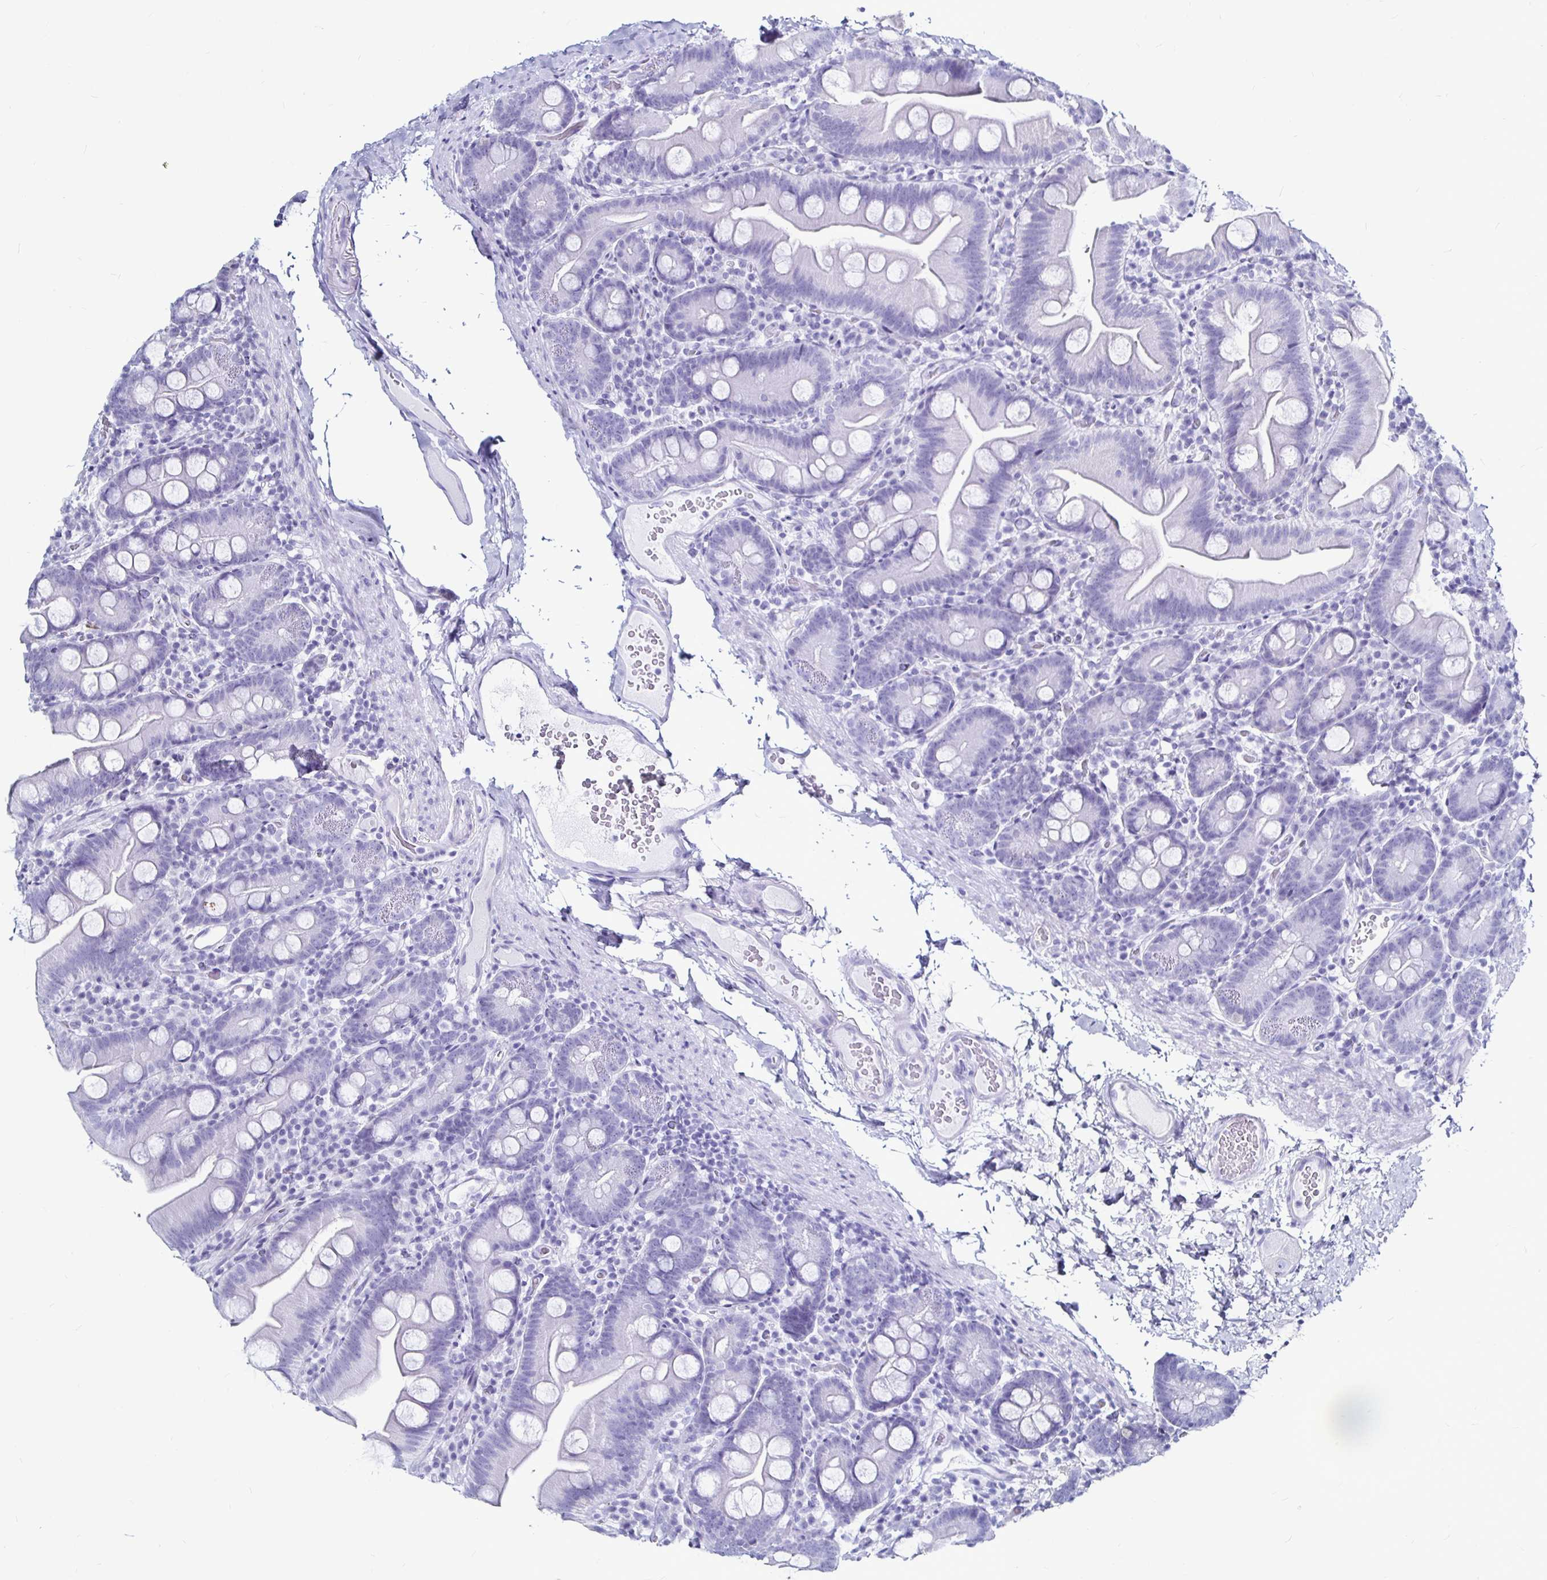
{"staining": {"intensity": "negative", "quantity": "none", "location": "none"}, "tissue": "small intestine", "cell_type": "Glandular cells", "image_type": "normal", "snomed": [{"axis": "morphology", "description": "Normal tissue, NOS"}, {"axis": "topography", "description": "Small intestine"}], "caption": "Image shows no significant protein staining in glandular cells of unremarkable small intestine.", "gene": "LUZP4", "patient": {"sex": "female", "age": 68}}